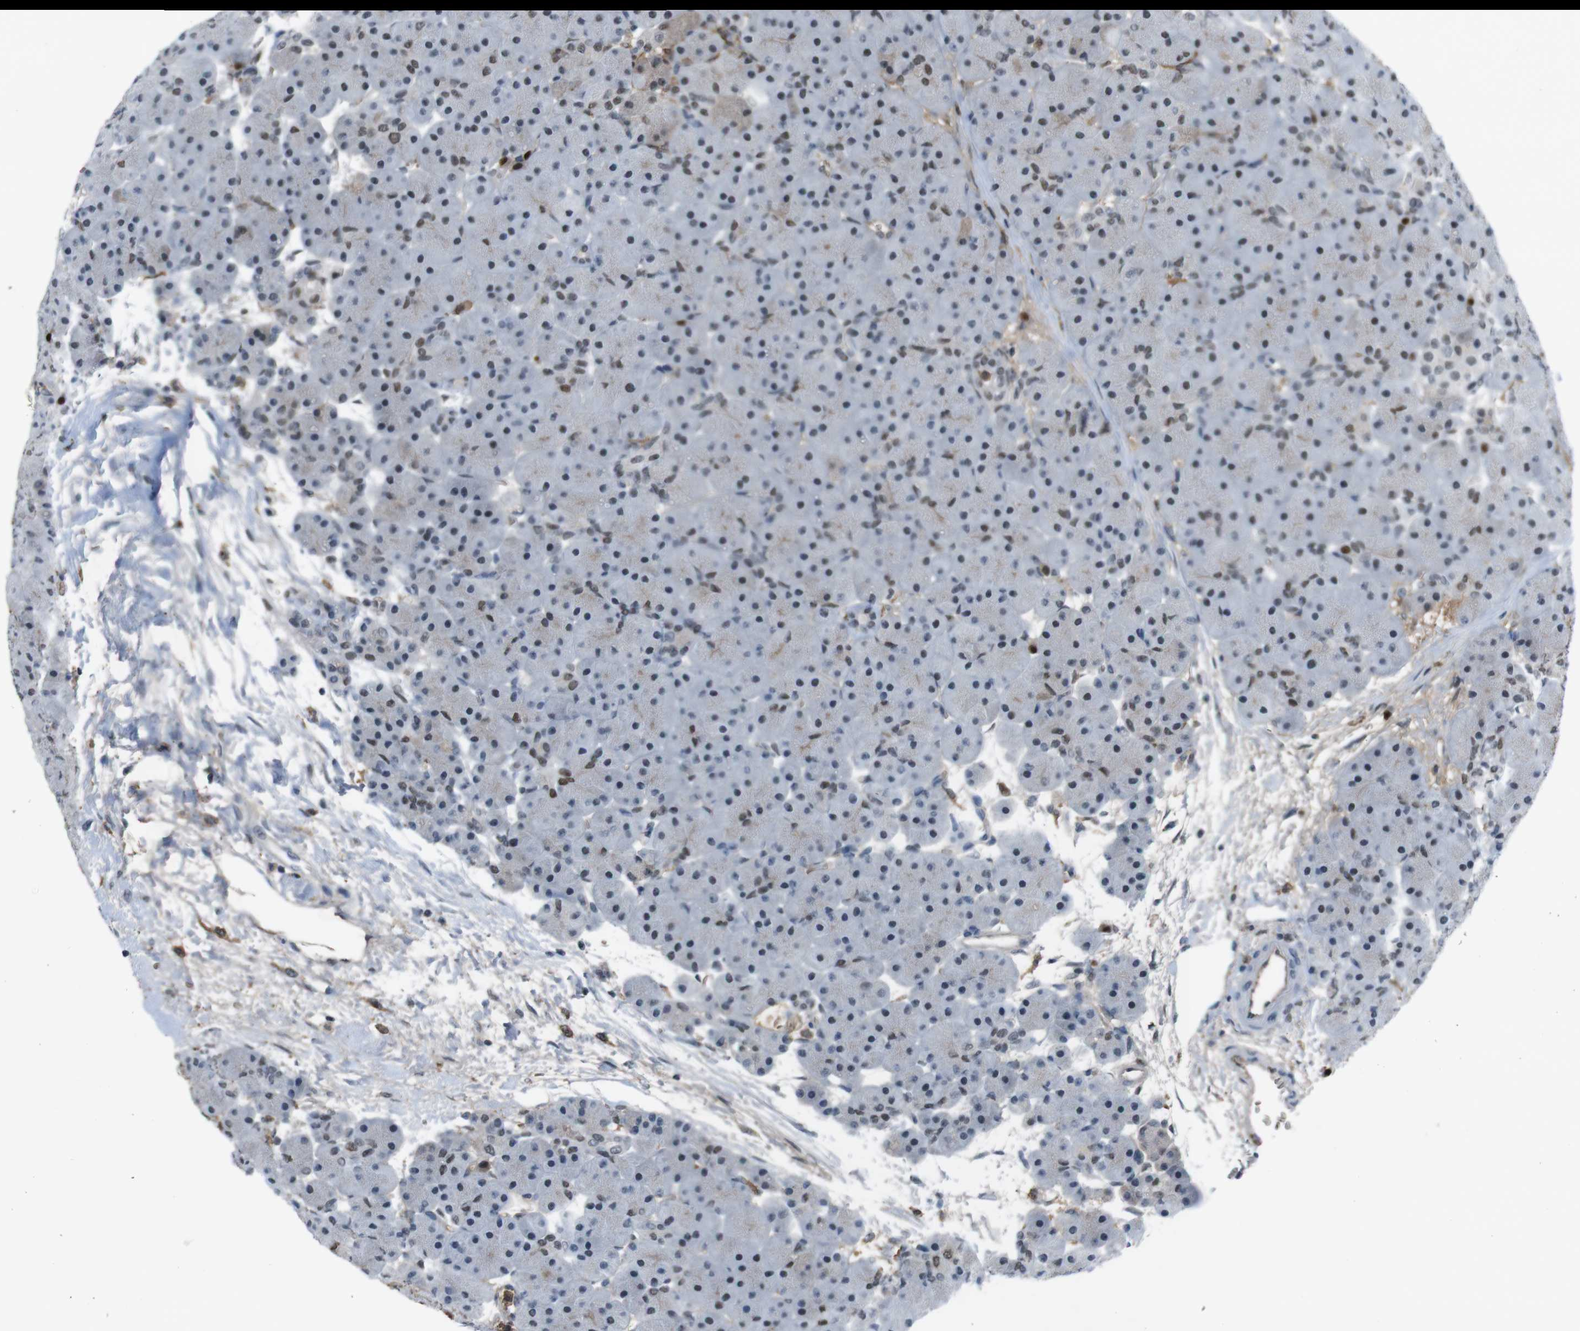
{"staining": {"intensity": "moderate", "quantity": "25%-75%", "location": "nuclear"}, "tissue": "pancreas", "cell_type": "Exocrine glandular cells", "image_type": "normal", "snomed": [{"axis": "morphology", "description": "Normal tissue, NOS"}, {"axis": "topography", "description": "Pancreas"}], "caption": "Protein positivity by IHC shows moderate nuclear staining in approximately 25%-75% of exocrine glandular cells in normal pancreas.", "gene": "SUB1", "patient": {"sex": "male", "age": 66}}